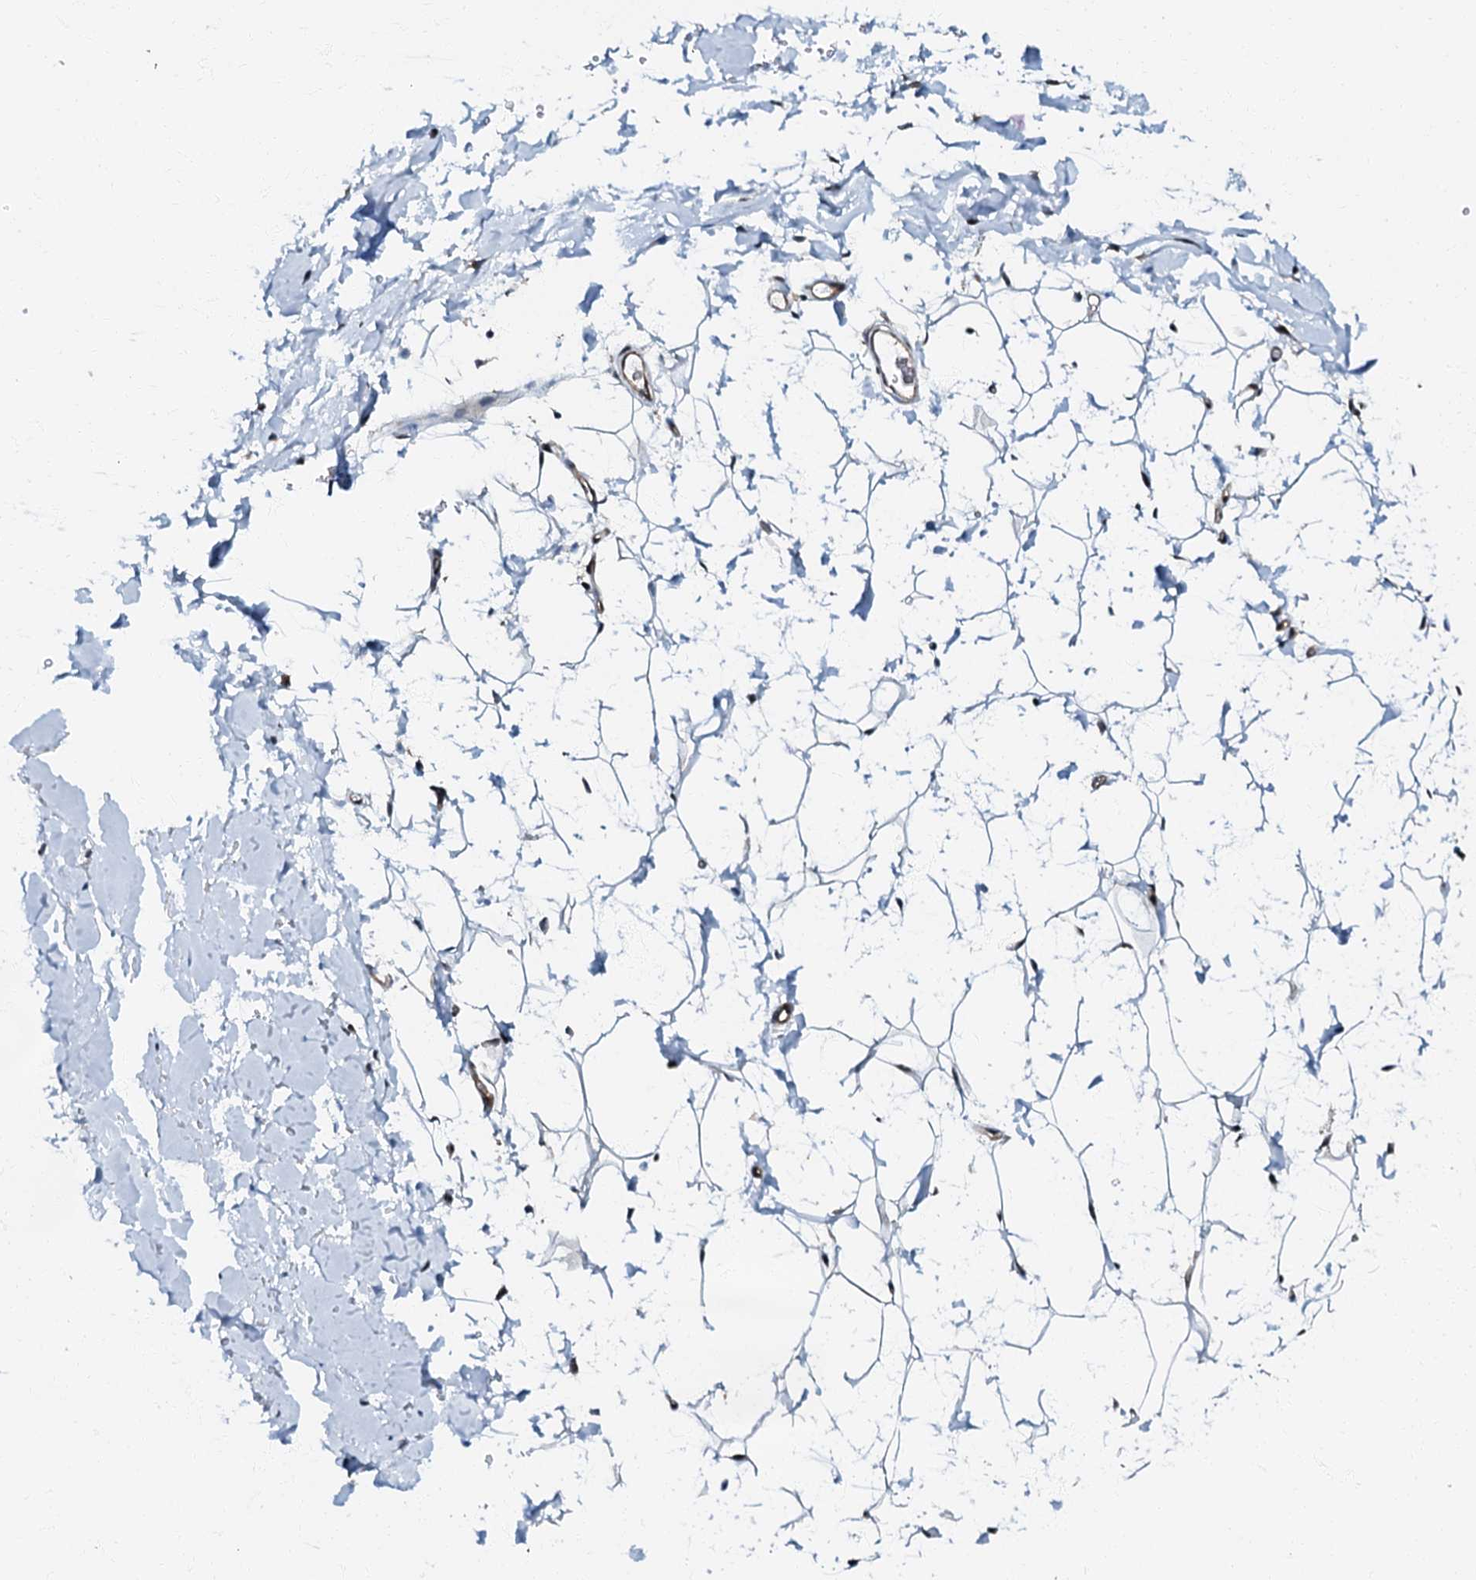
{"staining": {"intensity": "negative", "quantity": "none", "location": "none"}, "tissue": "adipose tissue", "cell_type": "Adipocytes", "image_type": "normal", "snomed": [{"axis": "morphology", "description": "Normal tissue, NOS"}, {"axis": "topography", "description": "Breast"}], "caption": "Adipocytes show no significant positivity in normal adipose tissue. The staining was performed using DAB (3,3'-diaminobenzidine) to visualize the protein expression in brown, while the nuclei were stained in blue with hematoxylin (Magnification: 20x).", "gene": "OLAH", "patient": {"sex": "female", "age": 26}}